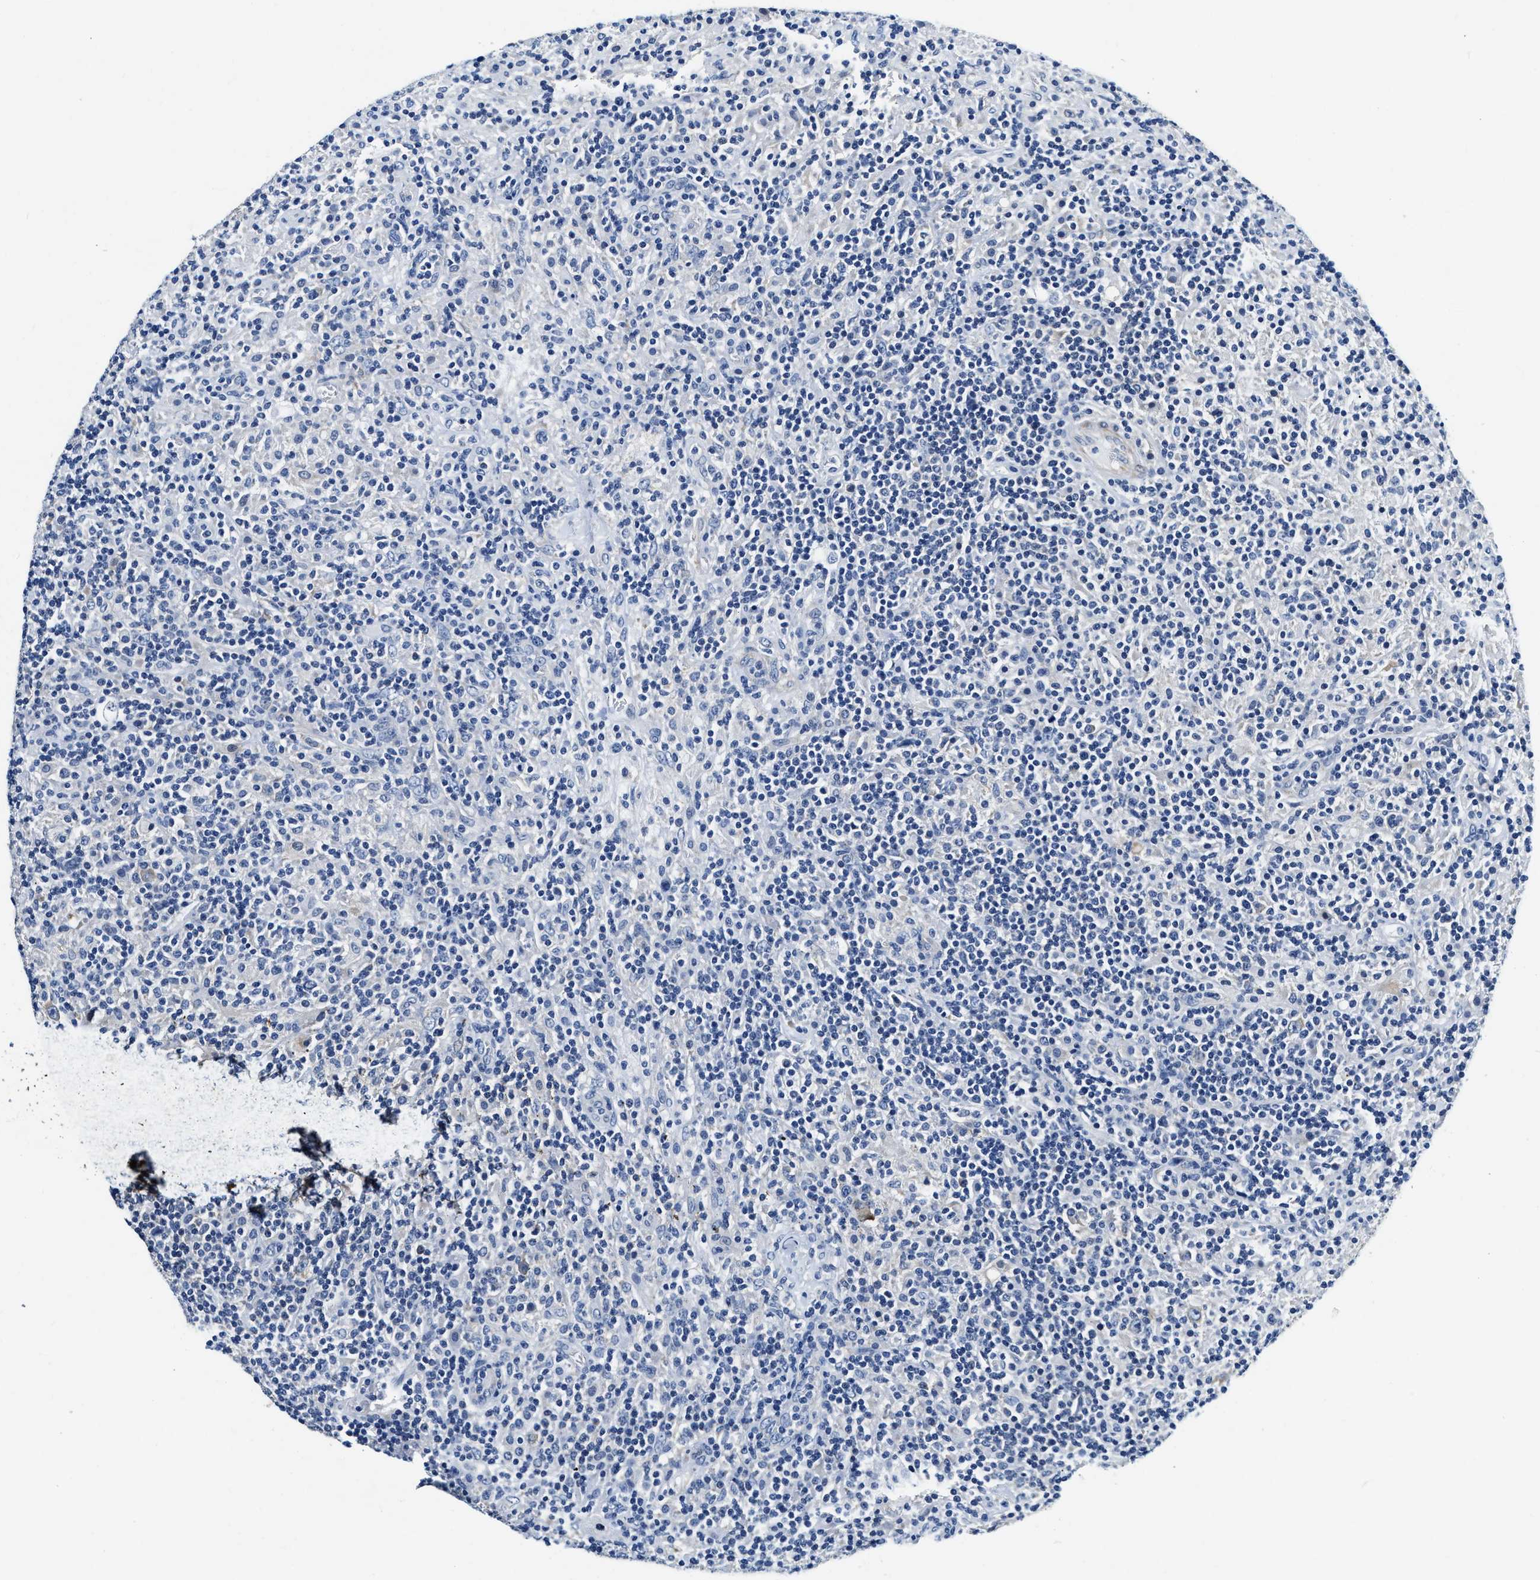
{"staining": {"intensity": "weak", "quantity": "<25%", "location": "cytoplasmic/membranous"}, "tissue": "lymphoma", "cell_type": "Tumor cells", "image_type": "cancer", "snomed": [{"axis": "morphology", "description": "Hodgkin's disease, NOS"}, {"axis": "topography", "description": "Lymph node"}], "caption": "Immunohistochemical staining of lymphoma displays no significant expression in tumor cells. (Stains: DAB immunohistochemistry (IHC) with hematoxylin counter stain, Microscopy: brightfield microscopy at high magnification).", "gene": "EIF2AK2", "patient": {"sex": "male", "age": 70}}